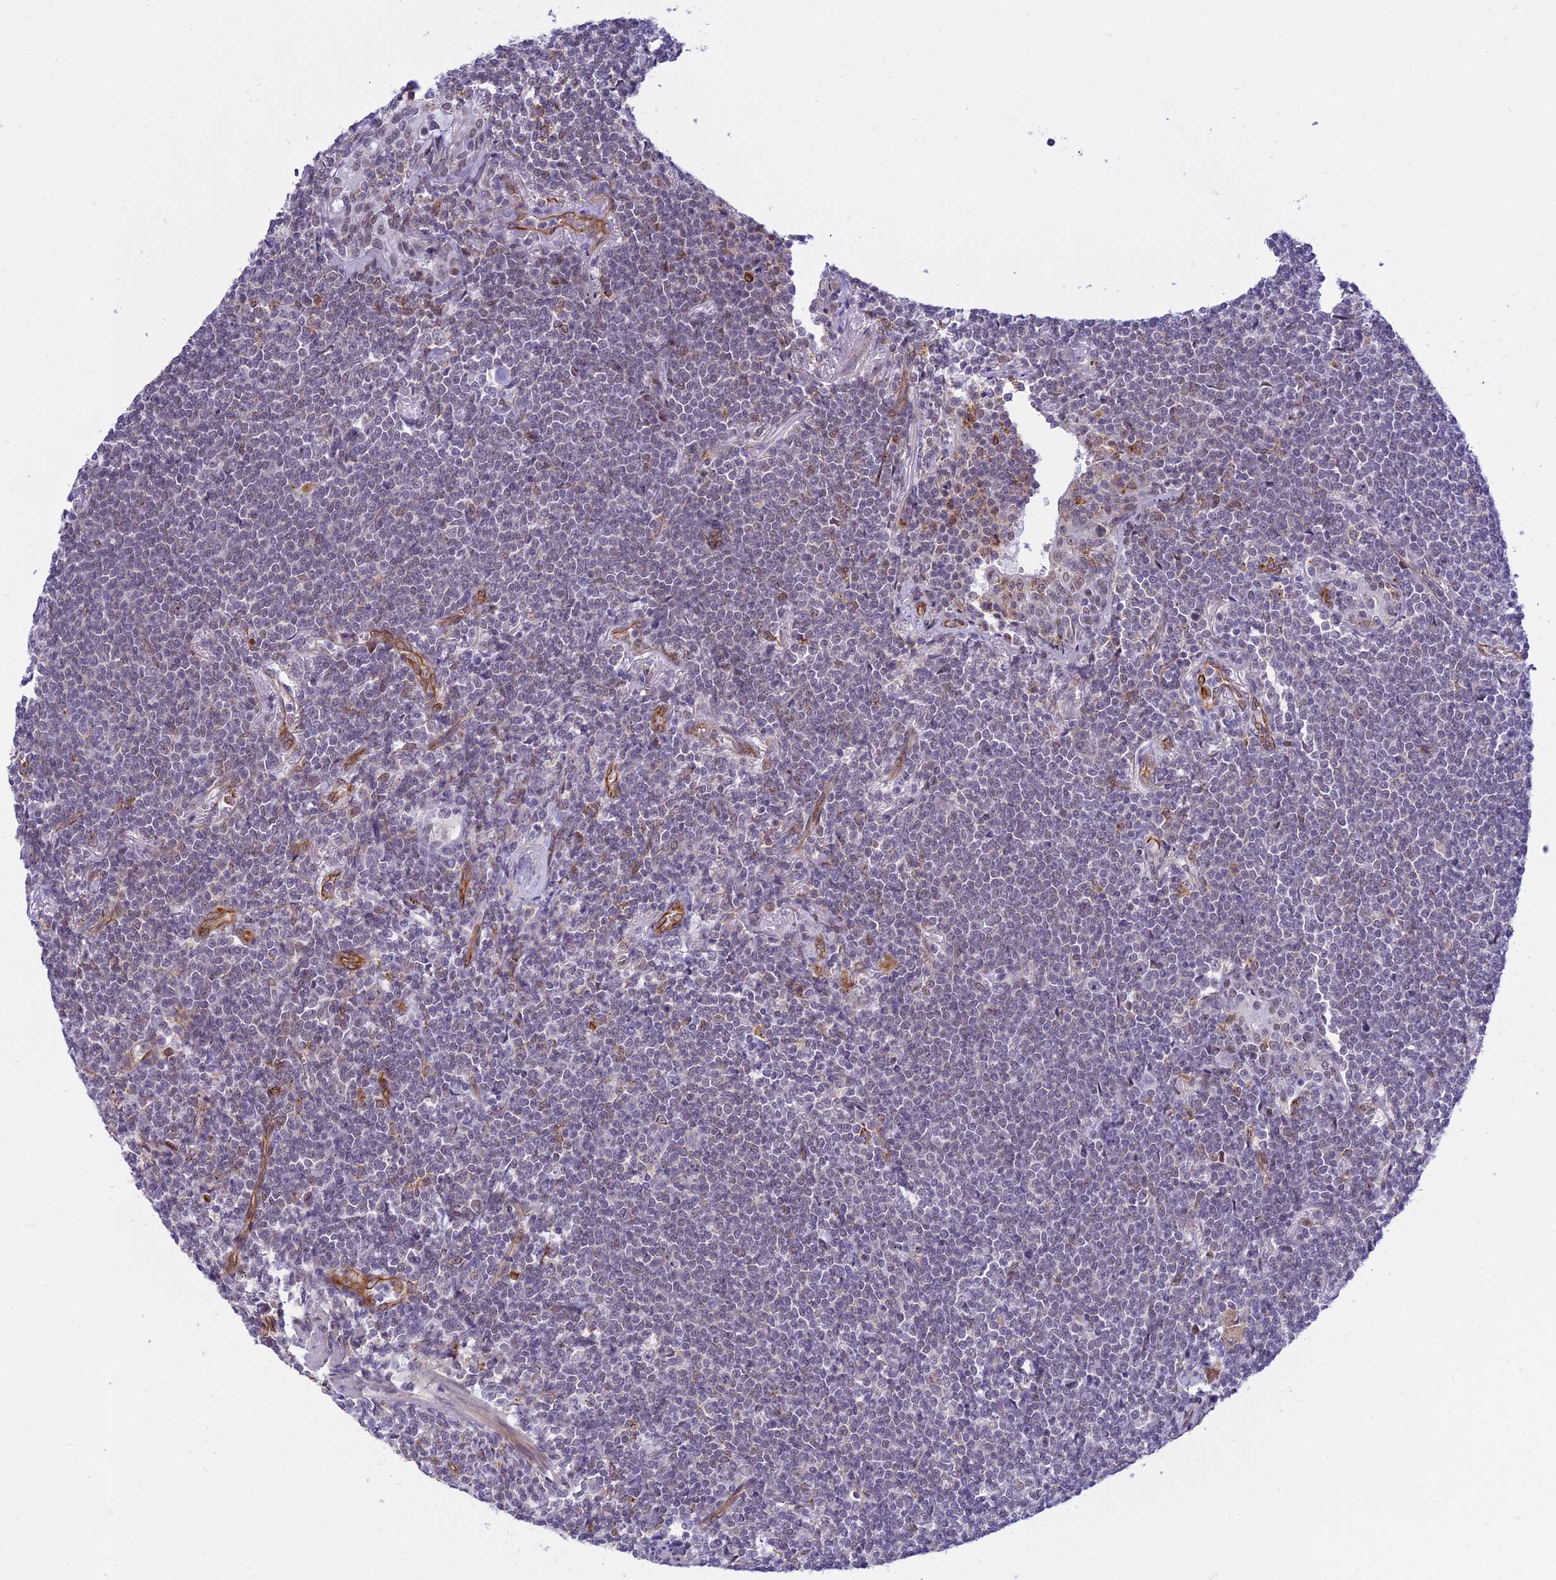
{"staining": {"intensity": "negative", "quantity": "none", "location": "none"}, "tissue": "lymphoma", "cell_type": "Tumor cells", "image_type": "cancer", "snomed": [{"axis": "morphology", "description": "Malignant lymphoma, non-Hodgkin's type, Low grade"}, {"axis": "topography", "description": "Lung"}], "caption": "Tumor cells are negative for brown protein staining in malignant lymphoma, non-Hodgkin's type (low-grade). The staining was performed using DAB (3,3'-diaminobenzidine) to visualize the protein expression in brown, while the nuclei were stained in blue with hematoxylin (Magnification: 20x).", "gene": "SAPCD2", "patient": {"sex": "female", "age": 71}}